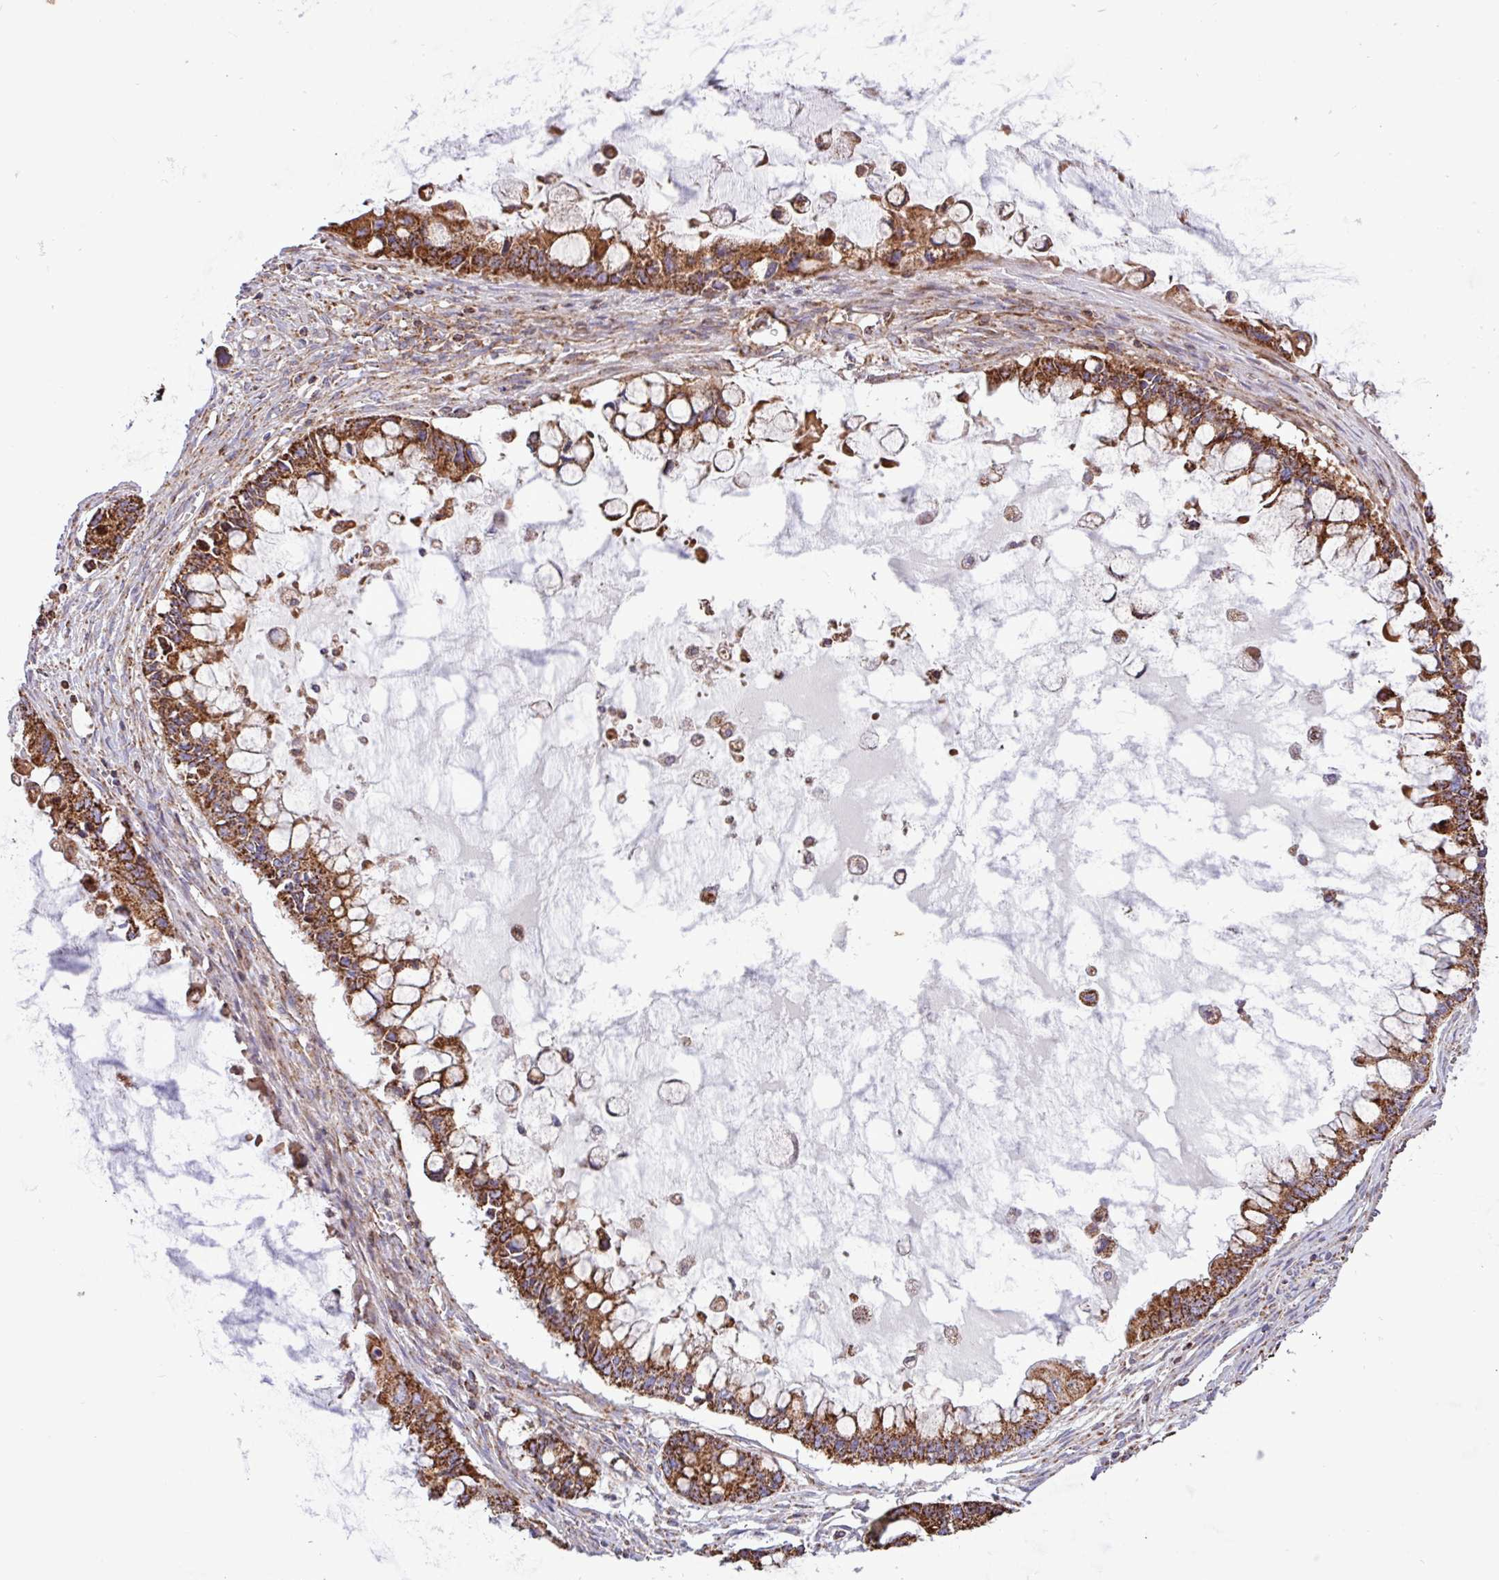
{"staining": {"intensity": "strong", "quantity": ">75%", "location": "cytoplasmic/membranous"}, "tissue": "ovarian cancer", "cell_type": "Tumor cells", "image_type": "cancer", "snomed": [{"axis": "morphology", "description": "Cystadenocarcinoma, mucinous, NOS"}, {"axis": "topography", "description": "Ovary"}], "caption": "IHC (DAB (3,3'-diaminobenzidine)) staining of human ovarian cancer reveals strong cytoplasmic/membranous protein expression in approximately >75% of tumor cells. Immunohistochemistry stains the protein in brown and the nuclei are stained blue.", "gene": "RTL3", "patient": {"sex": "female", "age": 63}}